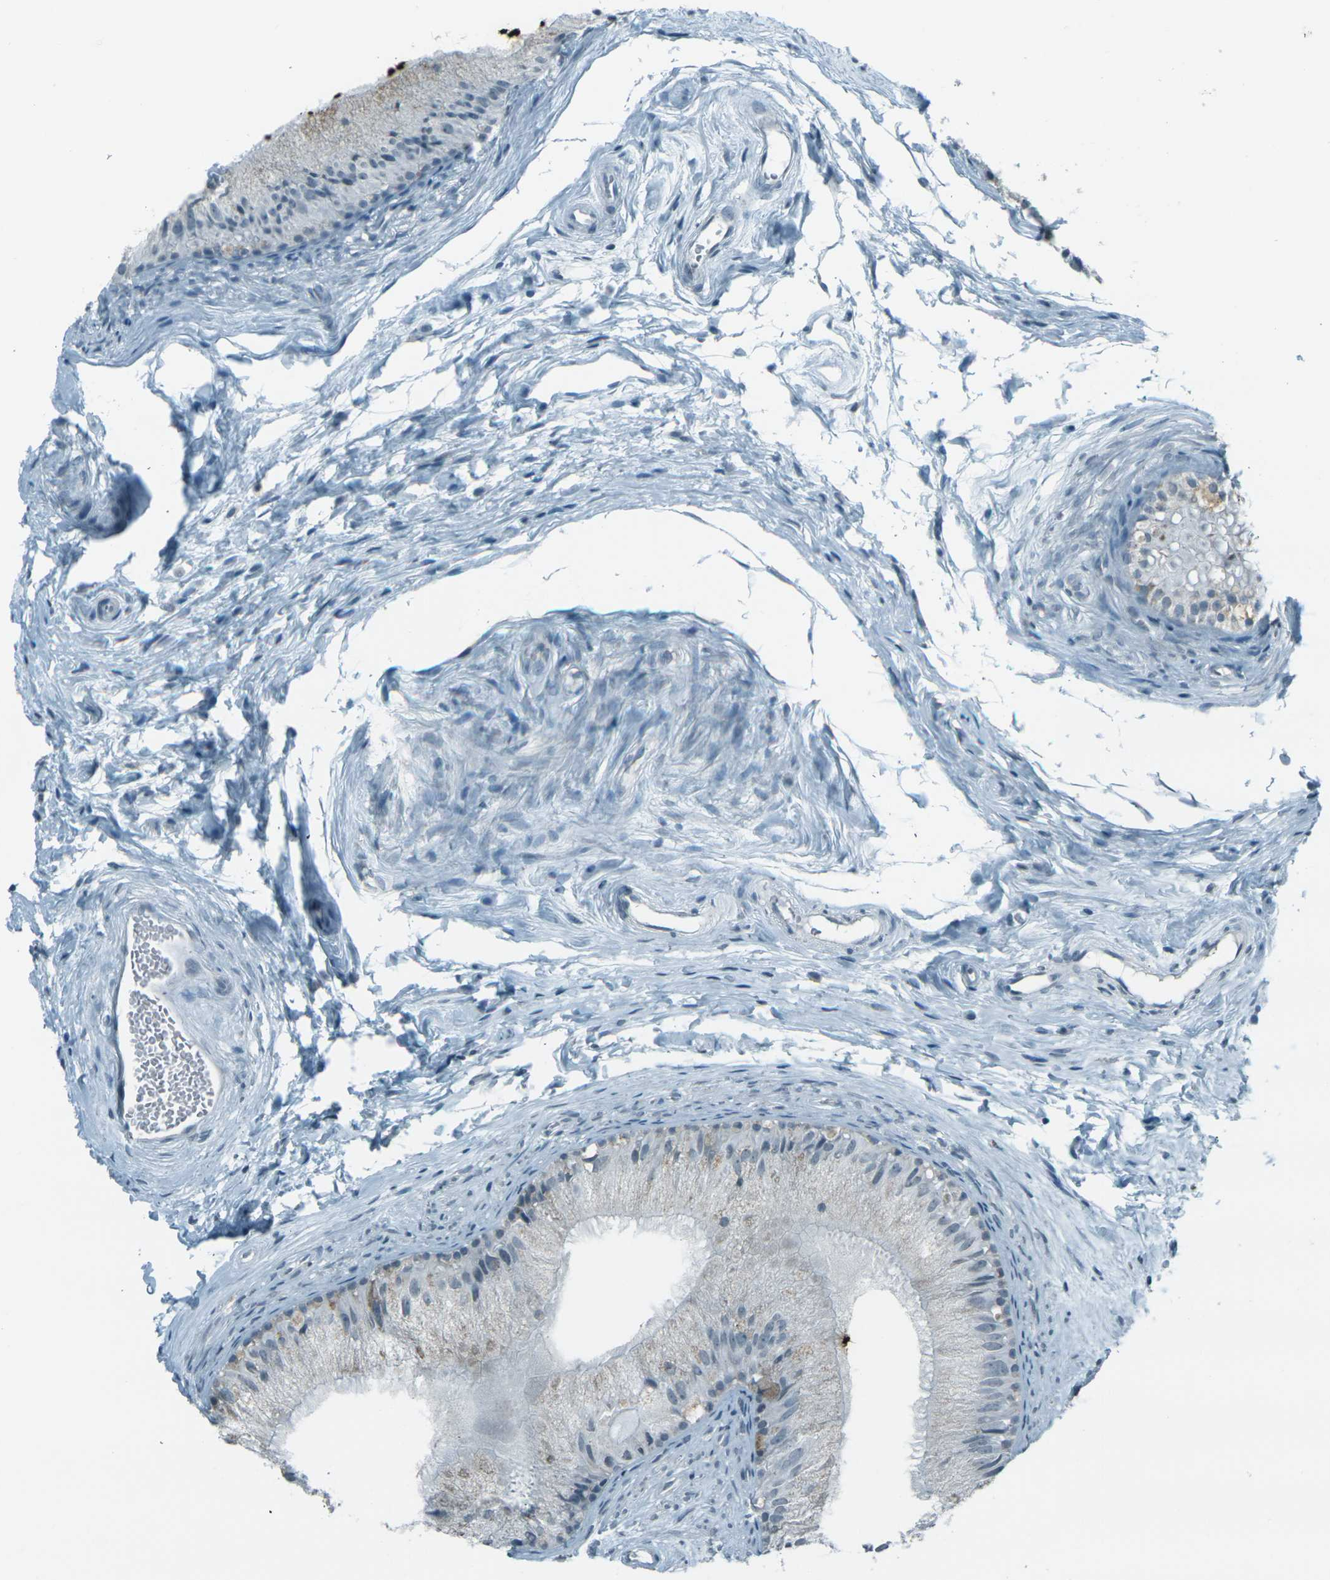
{"staining": {"intensity": "weak", "quantity": "<25%", "location": "cytoplasmic/membranous"}, "tissue": "epididymis", "cell_type": "Glandular cells", "image_type": "normal", "snomed": [{"axis": "morphology", "description": "Normal tissue, NOS"}, {"axis": "topography", "description": "Epididymis"}], "caption": "Immunohistochemical staining of normal epididymis exhibits no significant expression in glandular cells.", "gene": "H2BC1", "patient": {"sex": "male", "age": 56}}